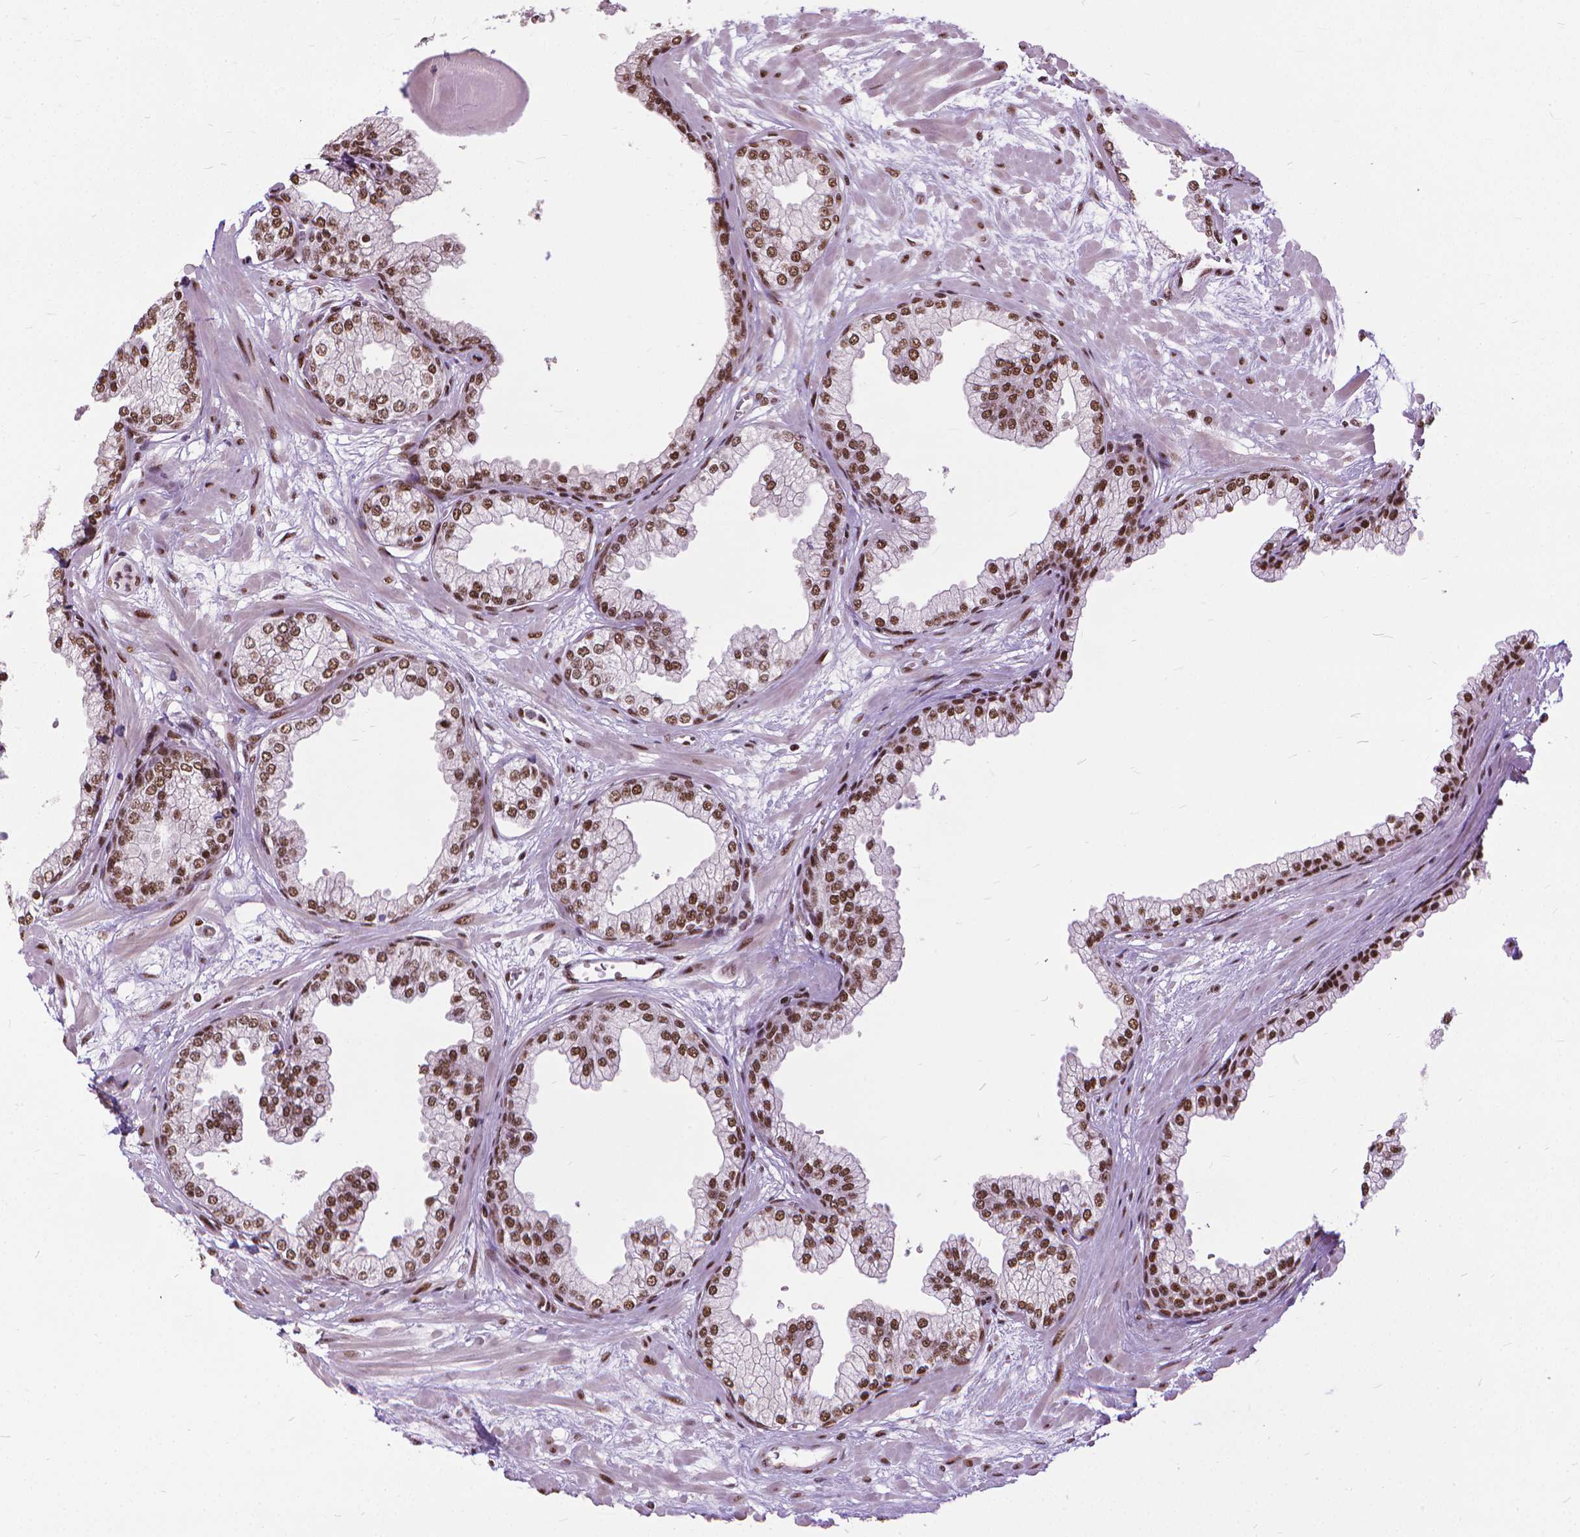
{"staining": {"intensity": "moderate", "quantity": ">75%", "location": "nuclear"}, "tissue": "prostate", "cell_type": "Glandular cells", "image_type": "normal", "snomed": [{"axis": "morphology", "description": "Normal tissue, NOS"}, {"axis": "topography", "description": "Prostate"}, {"axis": "topography", "description": "Peripheral nerve tissue"}], "caption": "Brown immunohistochemical staining in normal prostate displays moderate nuclear positivity in approximately >75% of glandular cells.", "gene": "AKAP8", "patient": {"sex": "male", "age": 61}}